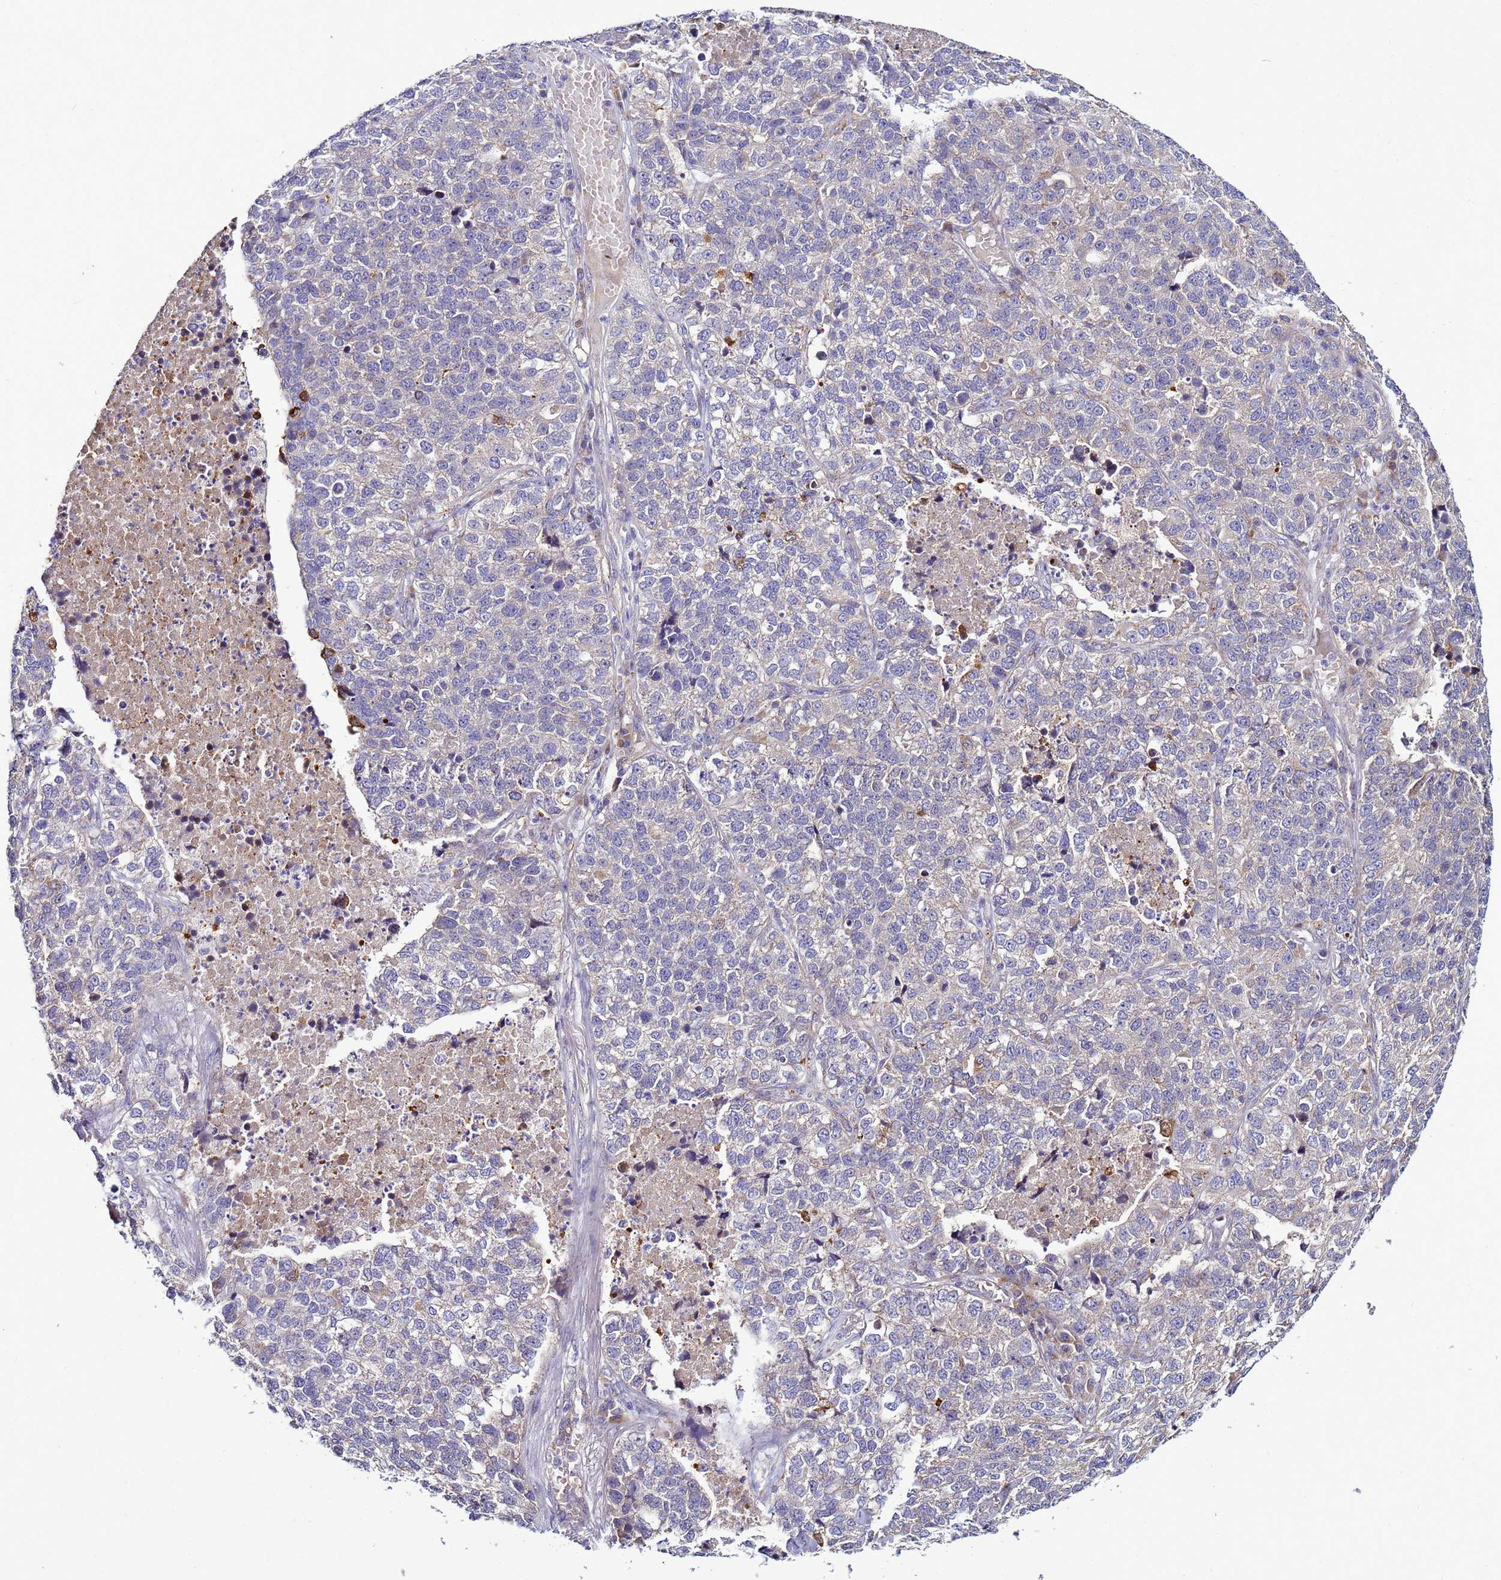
{"staining": {"intensity": "negative", "quantity": "none", "location": "none"}, "tissue": "lung cancer", "cell_type": "Tumor cells", "image_type": "cancer", "snomed": [{"axis": "morphology", "description": "Adenocarcinoma, NOS"}, {"axis": "topography", "description": "Lung"}], "caption": "The image displays no staining of tumor cells in lung cancer (adenocarcinoma).", "gene": "NOL8", "patient": {"sex": "male", "age": 49}}